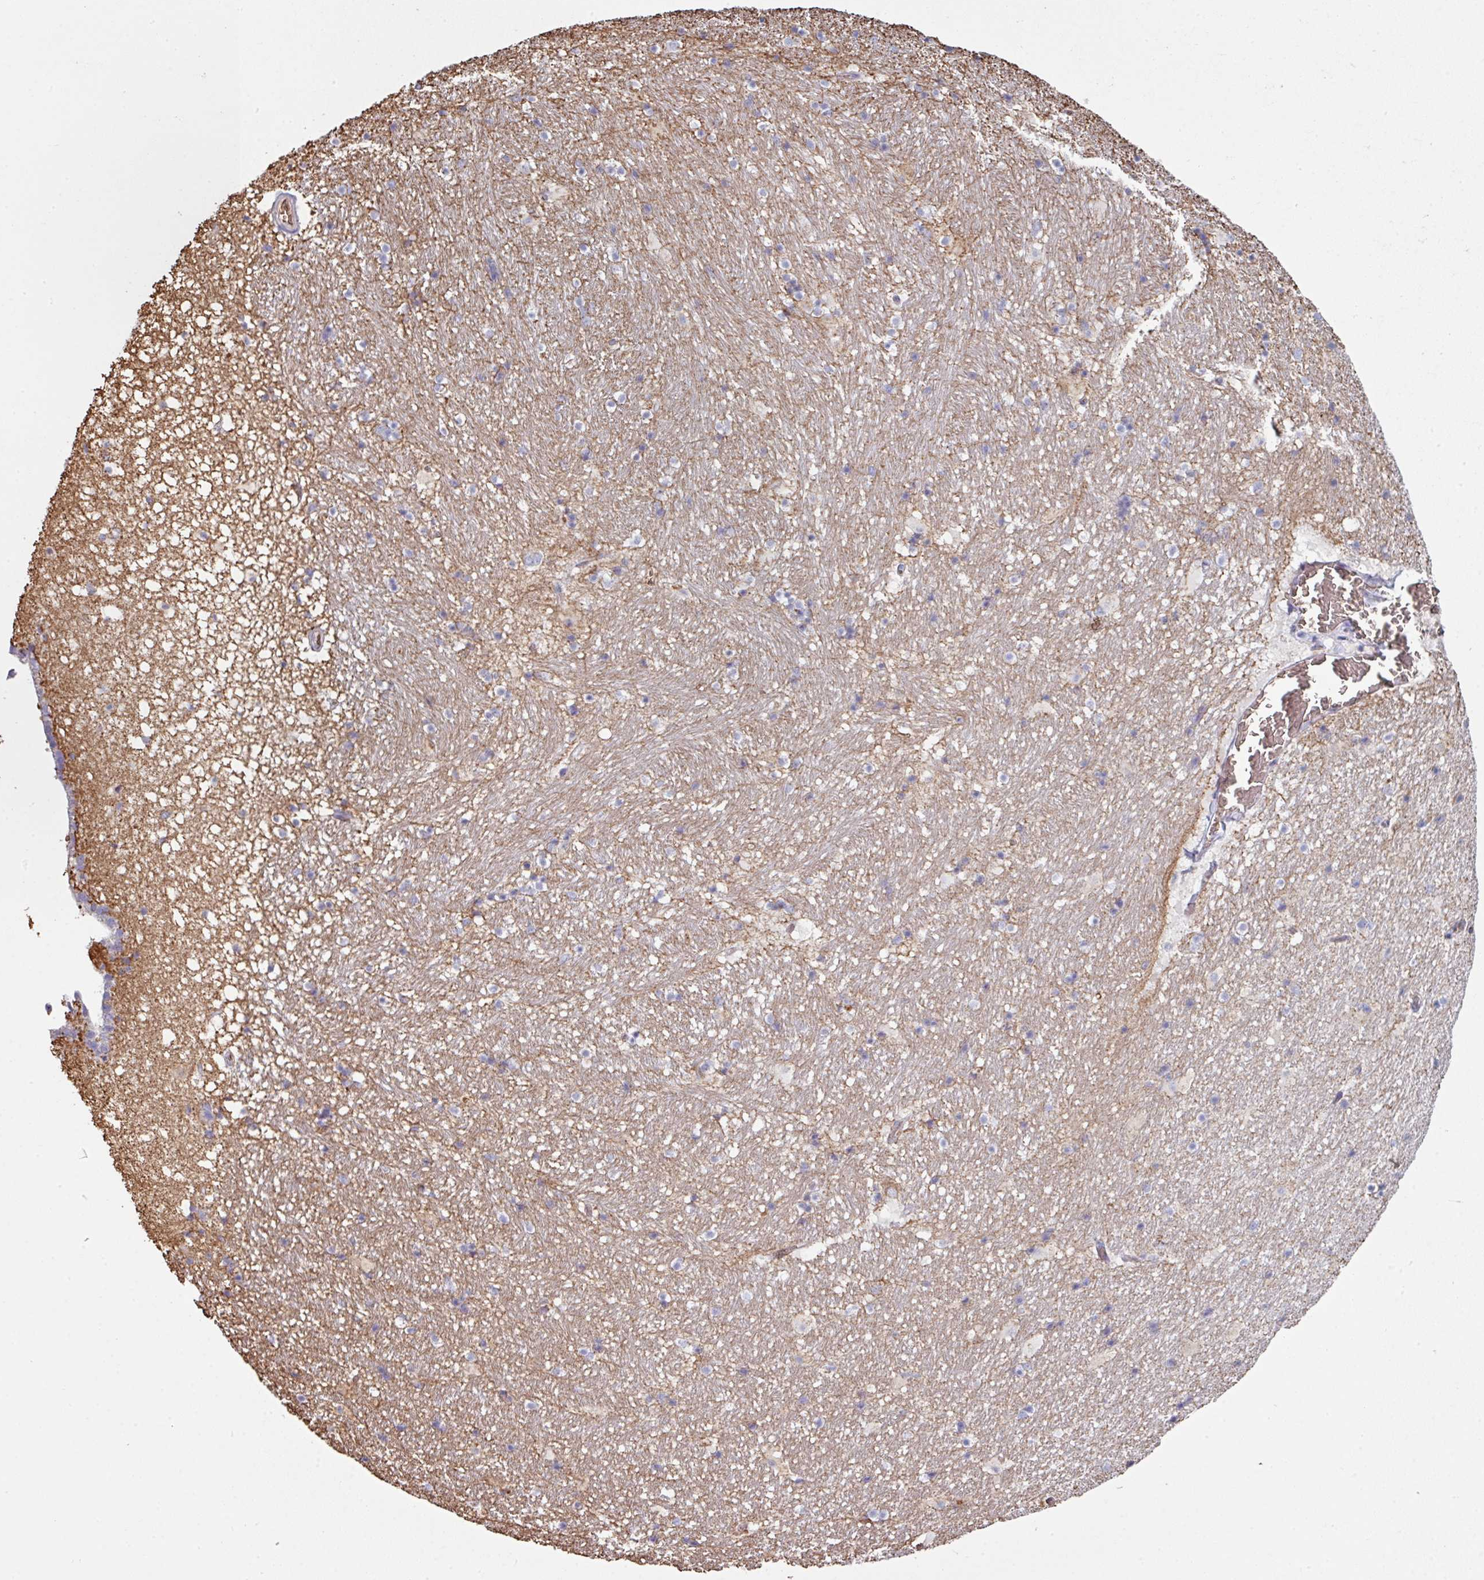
{"staining": {"intensity": "moderate", "quantity": "<25%", "location": "cytoplasmic/membranous"}, "tissue": "hippocampus", "cell_type": "Glial cells", "image_type": "normal", "snomed": [{"axis": "morphology", "description": "Normal tissue, NOS"}, {"axis": "topography", "description": "Hippocampus"}], "caption": "Glial cells reveal low levels of moderate cytoplasmic/membranous staining in approximately <25% of cells in benign human hippocampus.", "gene": "ANO9", "patient": {"sex": "male", "age": 37}}